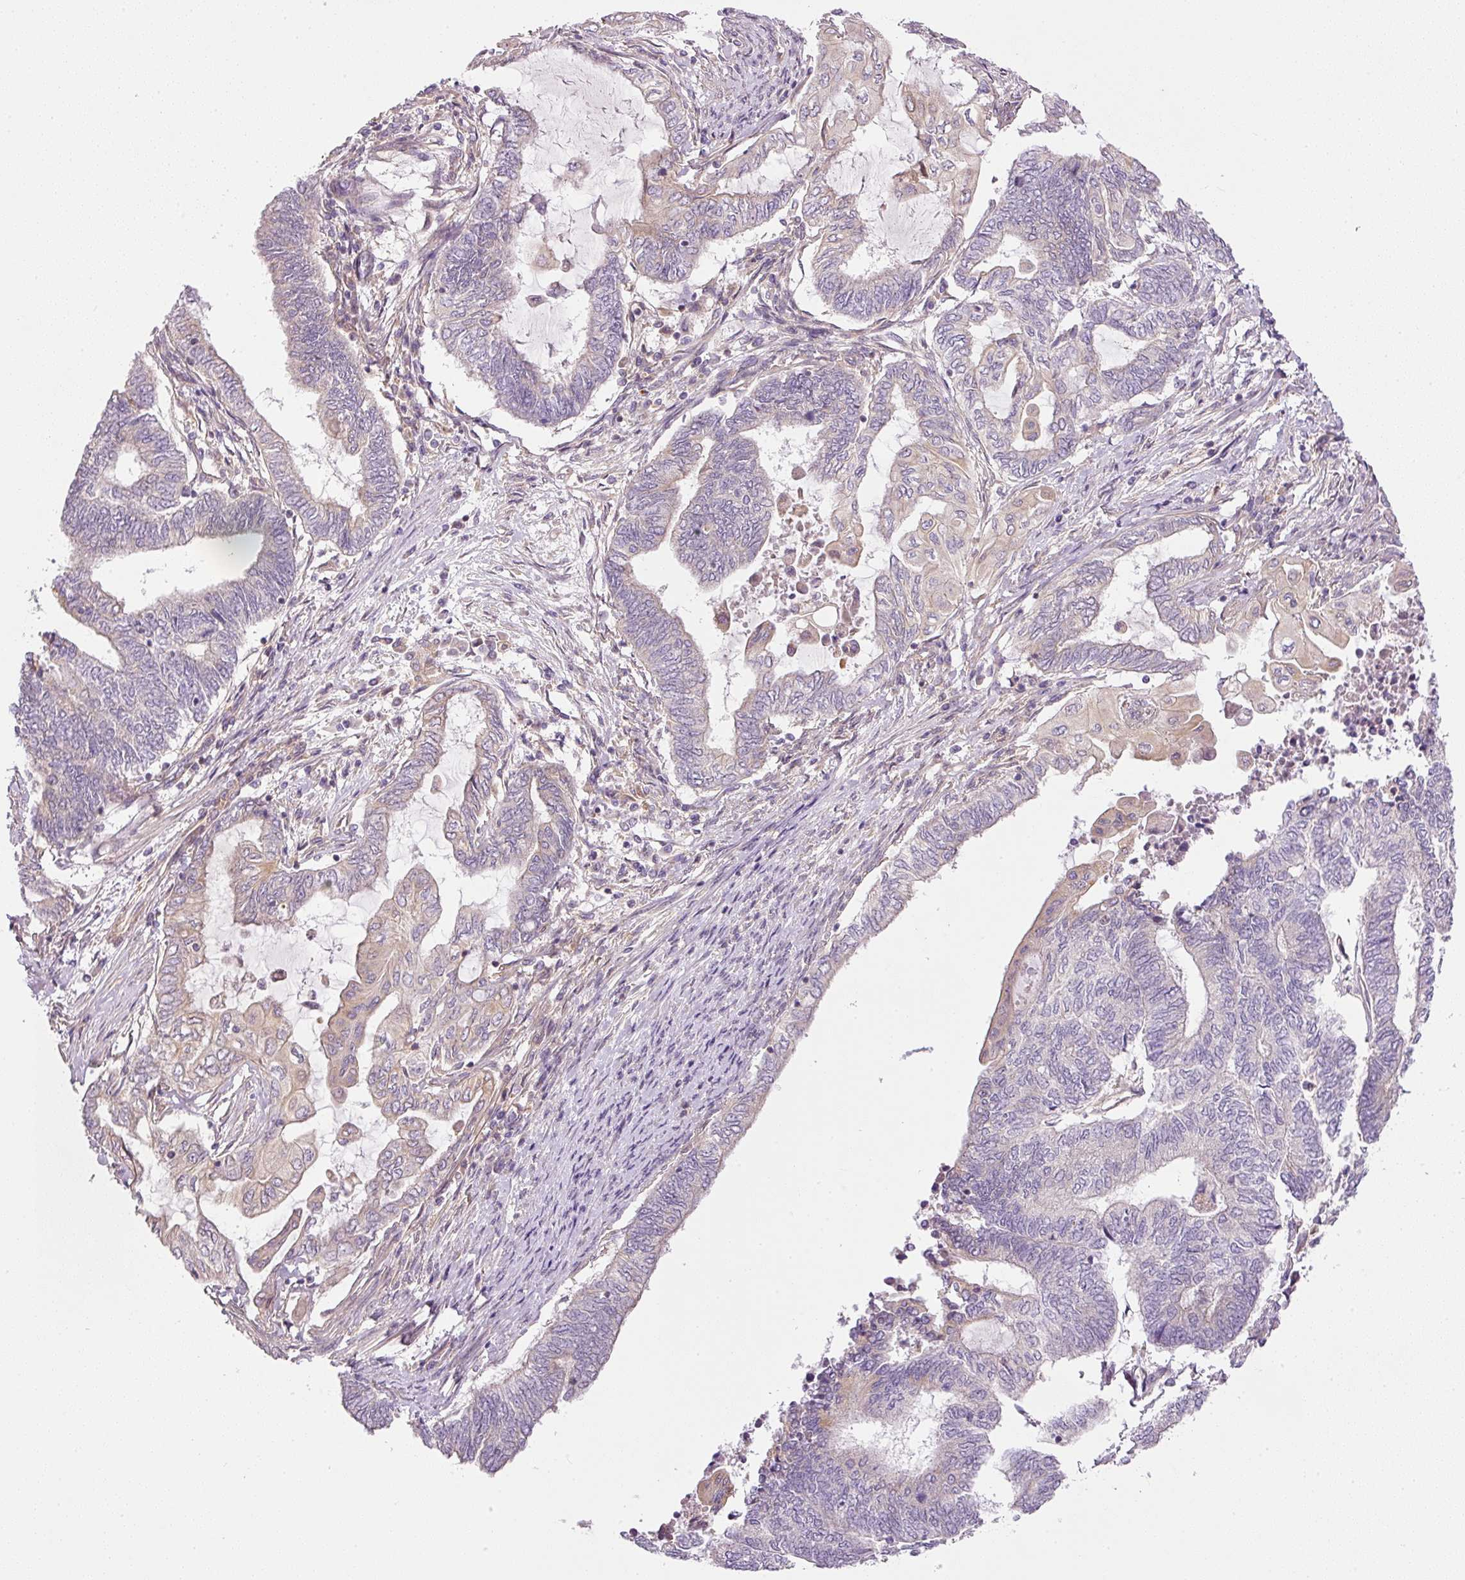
{"staining": {"intensity": "weak", "quantity": "<25%", "location": "cytoplasmic/membranous"}, "tissue": "endometrial cancer", "cell_type": "Tumor cells", "image_type": "cancer", "snomed": [{"axis": "morphology", "description": "Adenocarcinoma, NOS"}, {"axis": "topography", "description": "Uterus"}, {"axis": "topography", "description": "Endometrium"}], "caption": "This is a image of IHC staining of endometrial cancer (adenocarcinoma), which shows no positivity in tumor cells.", "gene": "TBC1D2B", "patient": {"sex": "female", "age": 70}}